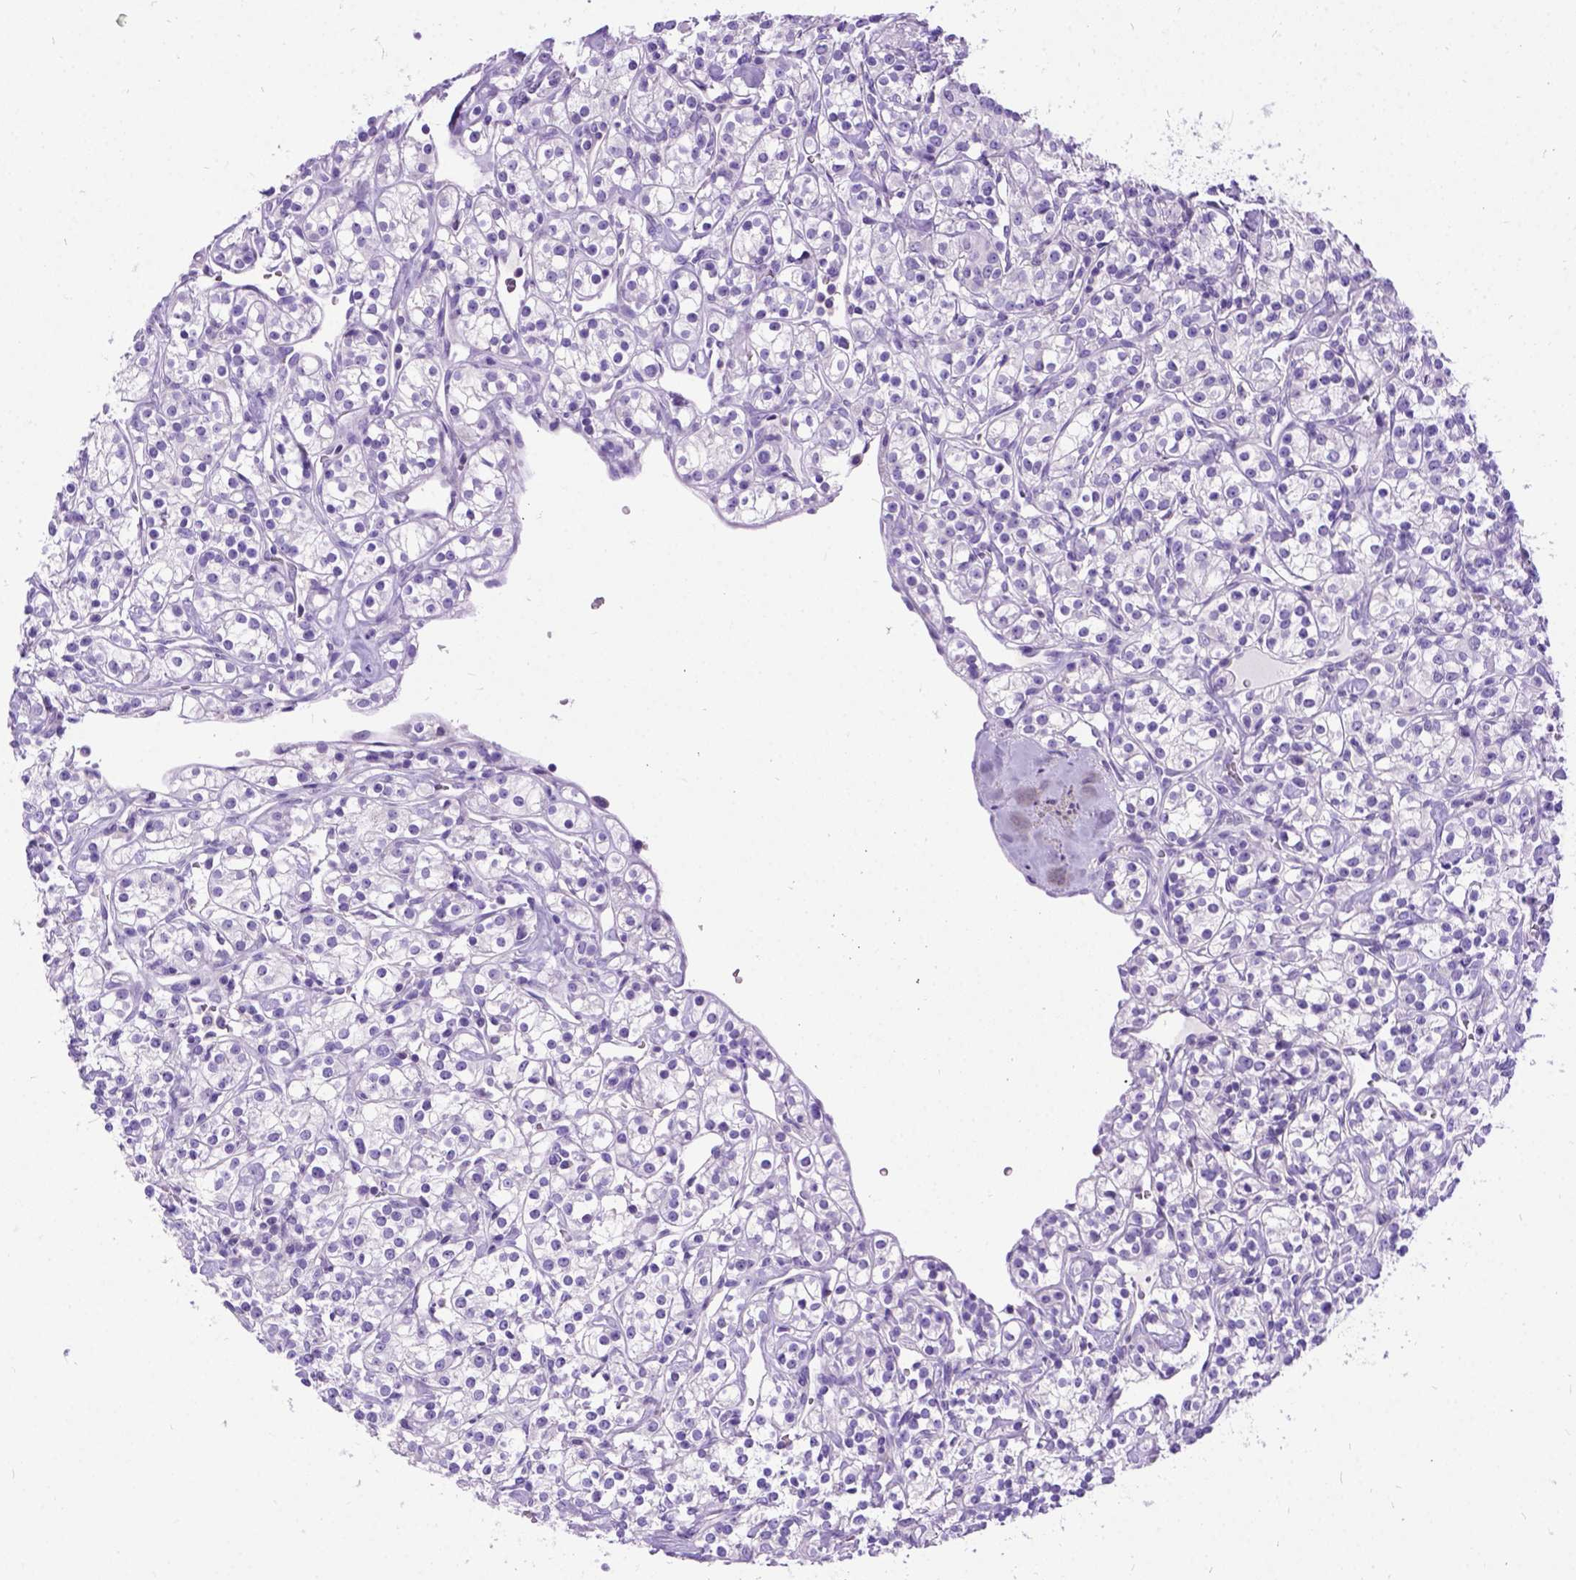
{"staining": {"intensity": "negative", "quantity": "none", "location": "none"}, "tissue": "renal cancer", "cell_type": "Tumor cells", "image_type": "cancer", "snomed": [{"axis": "morphology", "description": "Adenocarcinoma, NOS"}, {"axis": "topography", "description": "Kidney"}], "caption": "Immunohistochemistry (IHC) micrograph of human renal adenocarcinoma stained for a protein (brown), which shows no expression in tumor cells.", "gene": "PRG2", "patient": {"sex": "male", "age": 77}}